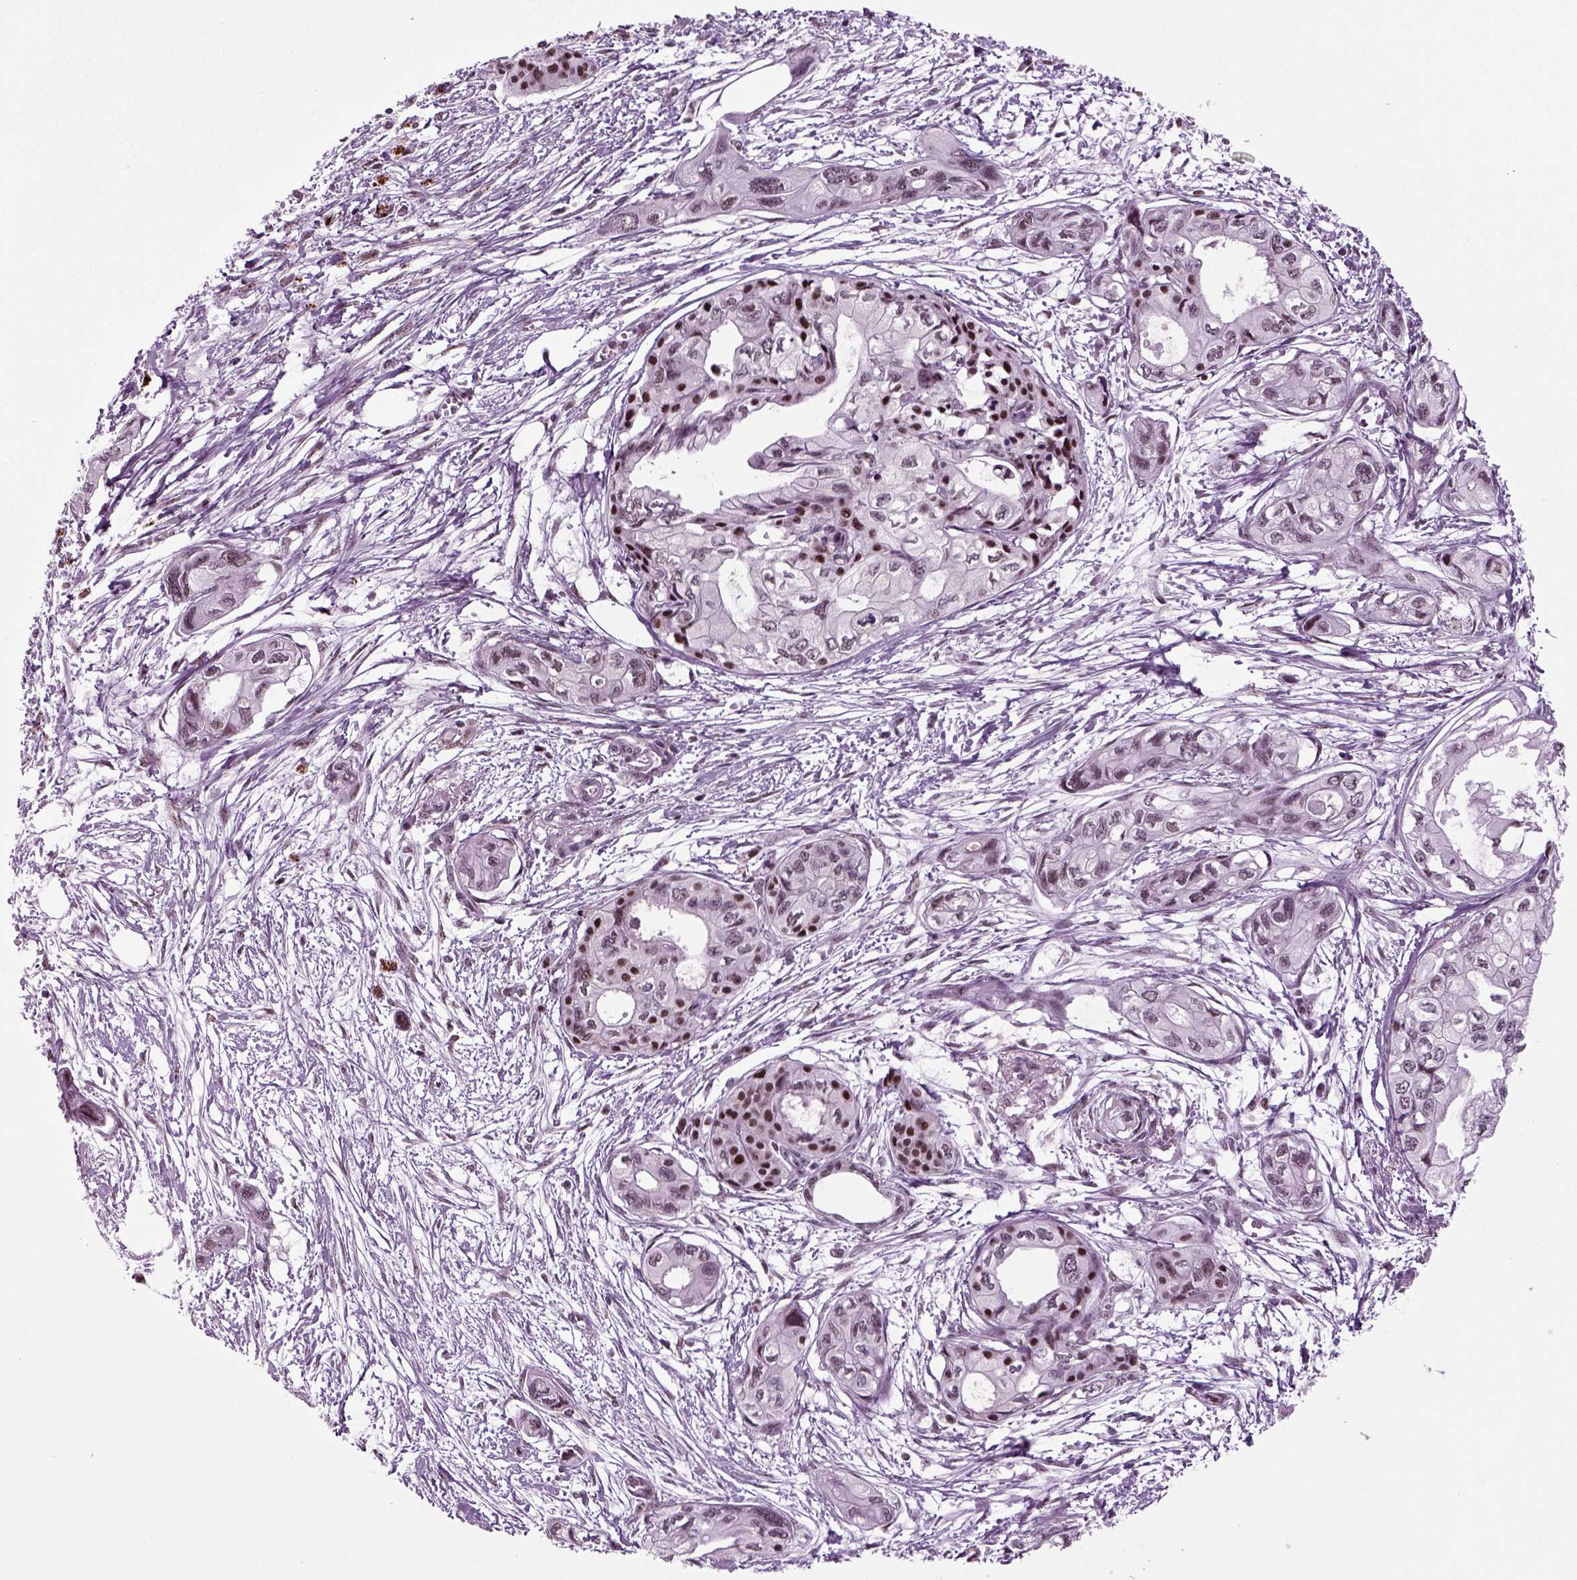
{"staining": {"intensity": "negative", "quantity": "none", "location": "none"}, "tissue": "pancreatic cancer", "cell_type": "Tumor cells", "image_type": "cancer", "snomed": [{"axis": "morphology", "description": "Adenocarcinoma, NOS"}, {"axis": "topography", "description": "Pancreas"}], "caption": "Tumor cells are negative for protein expression in human pancreatic cancer. (DAB immunohistochemistry with hematoxylin counter stain).", "gene": "RCOR3", "patient": {"sex": "female", "age": 76}}